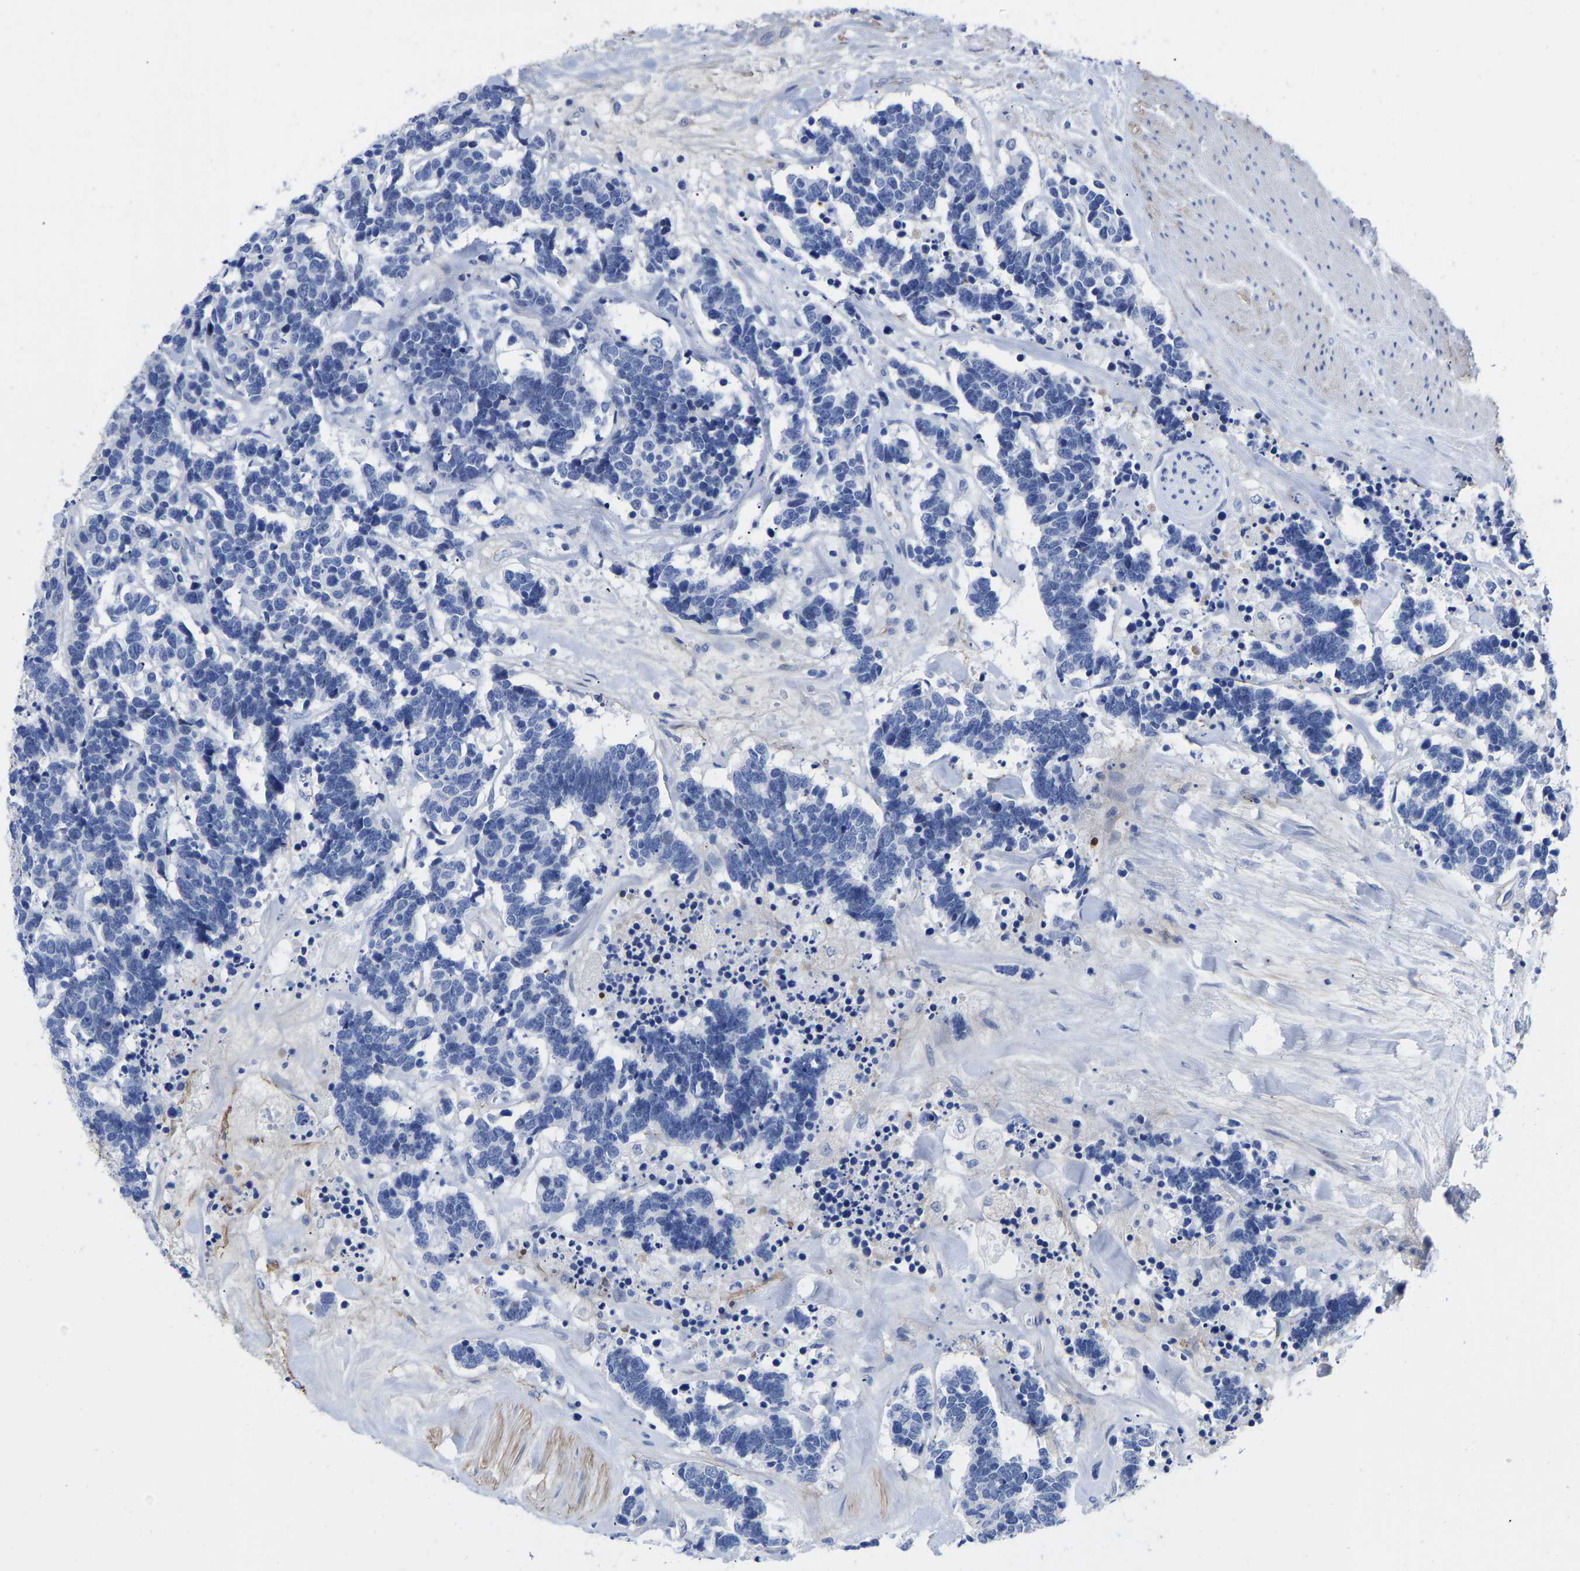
{"staining": {"intensity": "negative", "quantity": "none", "location": "none"}, "tissue": "carcinoid", "cell_type": "Tumor cells", "image_type": "cancer", "snomed": [{"axis": "morphology", "description": "Carcinoma, NOS"}, {"axis": "morphology", "description": "Carcinoid, malignant, NOS"}, {"axis": "topography", "description": "Urinary bladder"}], "caption": "The micrograph displays no significant positivity in tumor cells of carcinoid.", "gene": "GPA33", "patient": {"sex": "male", "age": 57}}